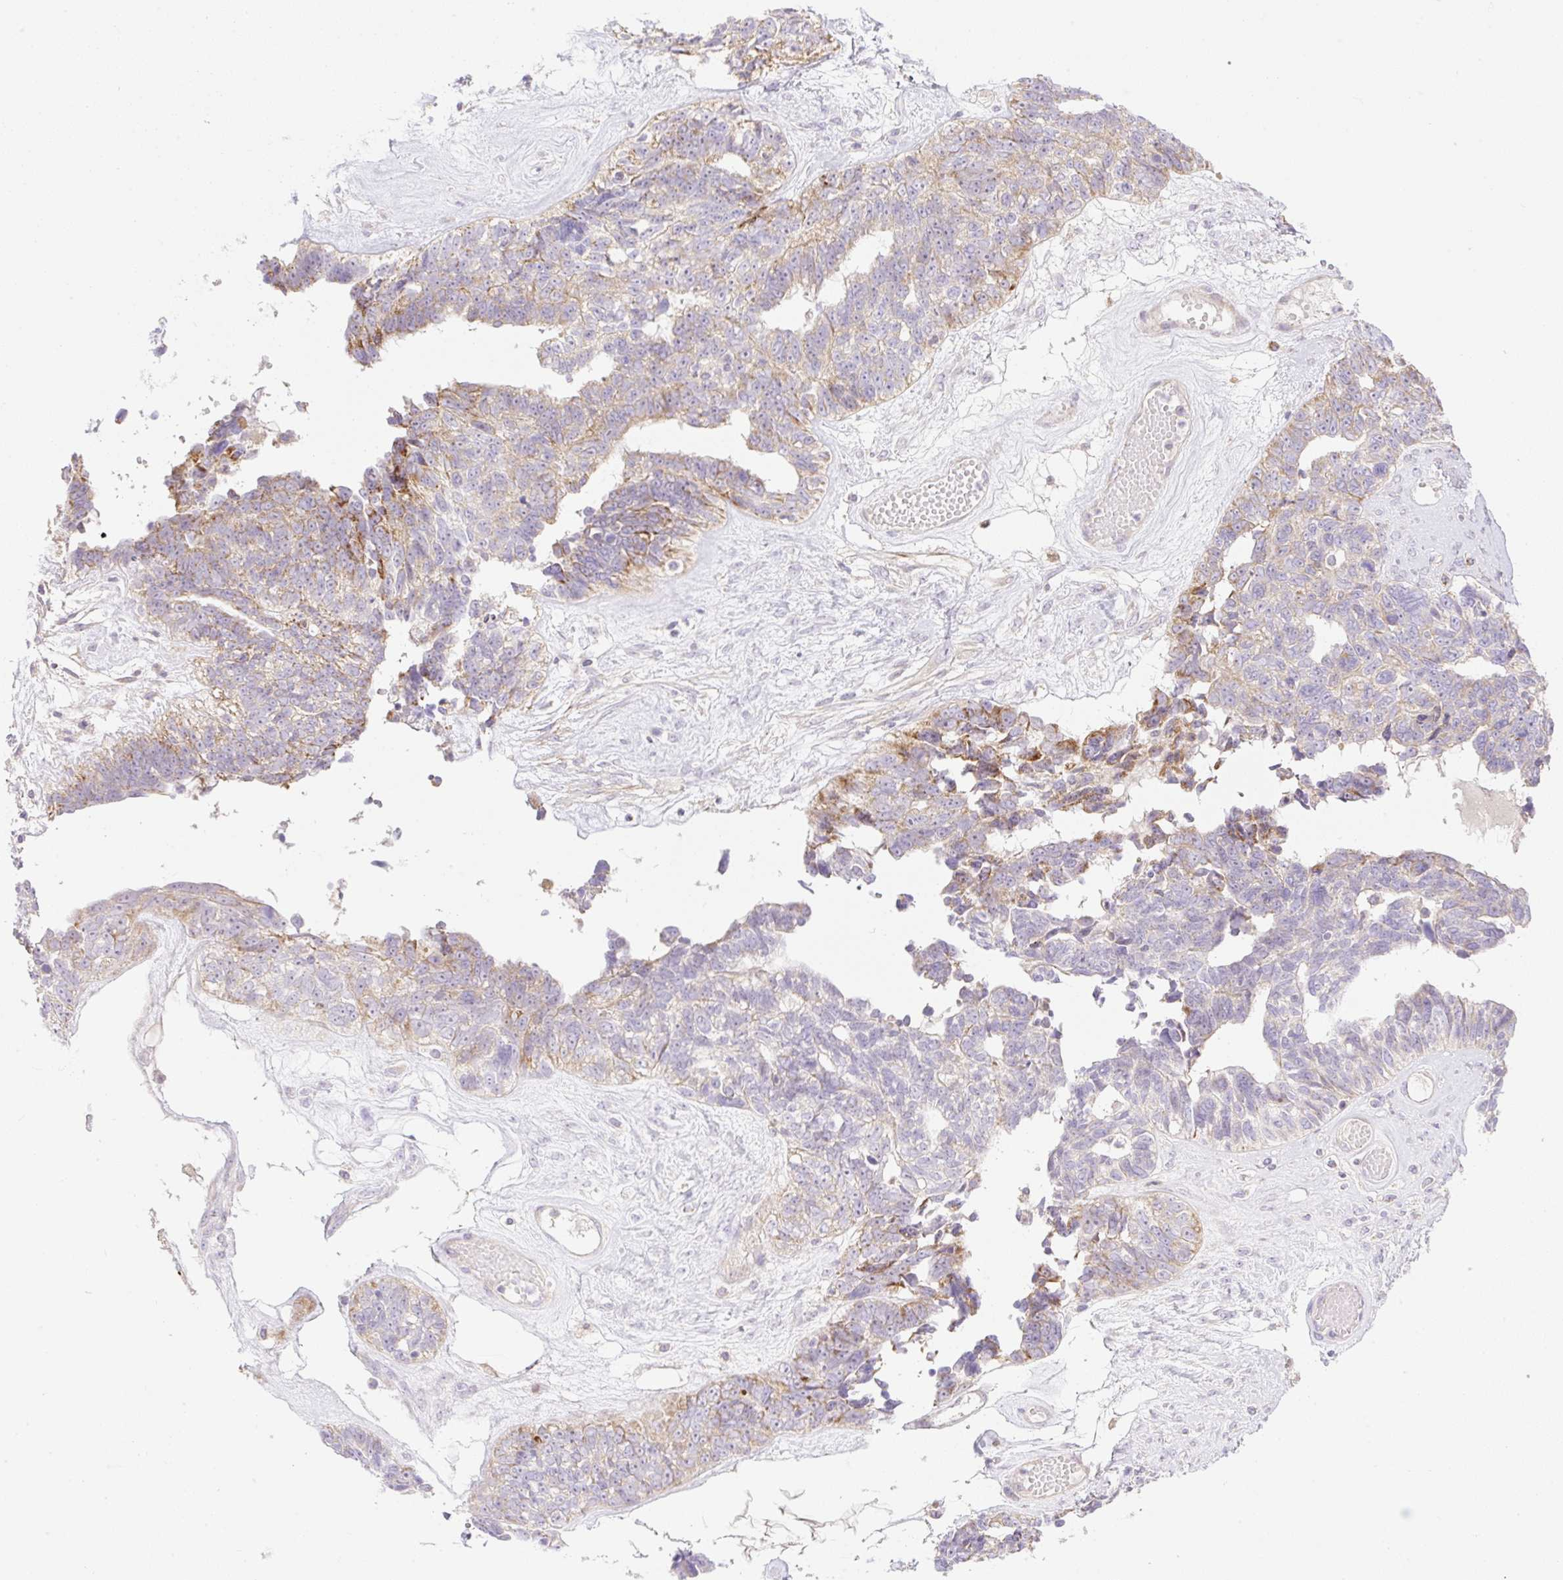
{"staining": {"intensity": "moderate", "quantity": "<25%", "location": "cytoplasmic/membranous"}, "tissue": "ovarian cancer", "cell_type": "Tumor cells", "image_type": "cancer", "snomed": [{"axis": "morphology", "description": "Cystadenocarcinoma, serous, NOS"}, {"axis": "topography", "description": "Ovary"}], "caption": "This histopathology image exhibits immunohistochemistry (IHC) staining of human ovarian cancer, with low moderate cytoplasmic/membranous expression in approximately <25% of tumor cells.", "gene": "VPS25", "patient": {"sex": "female", "age": 79}}